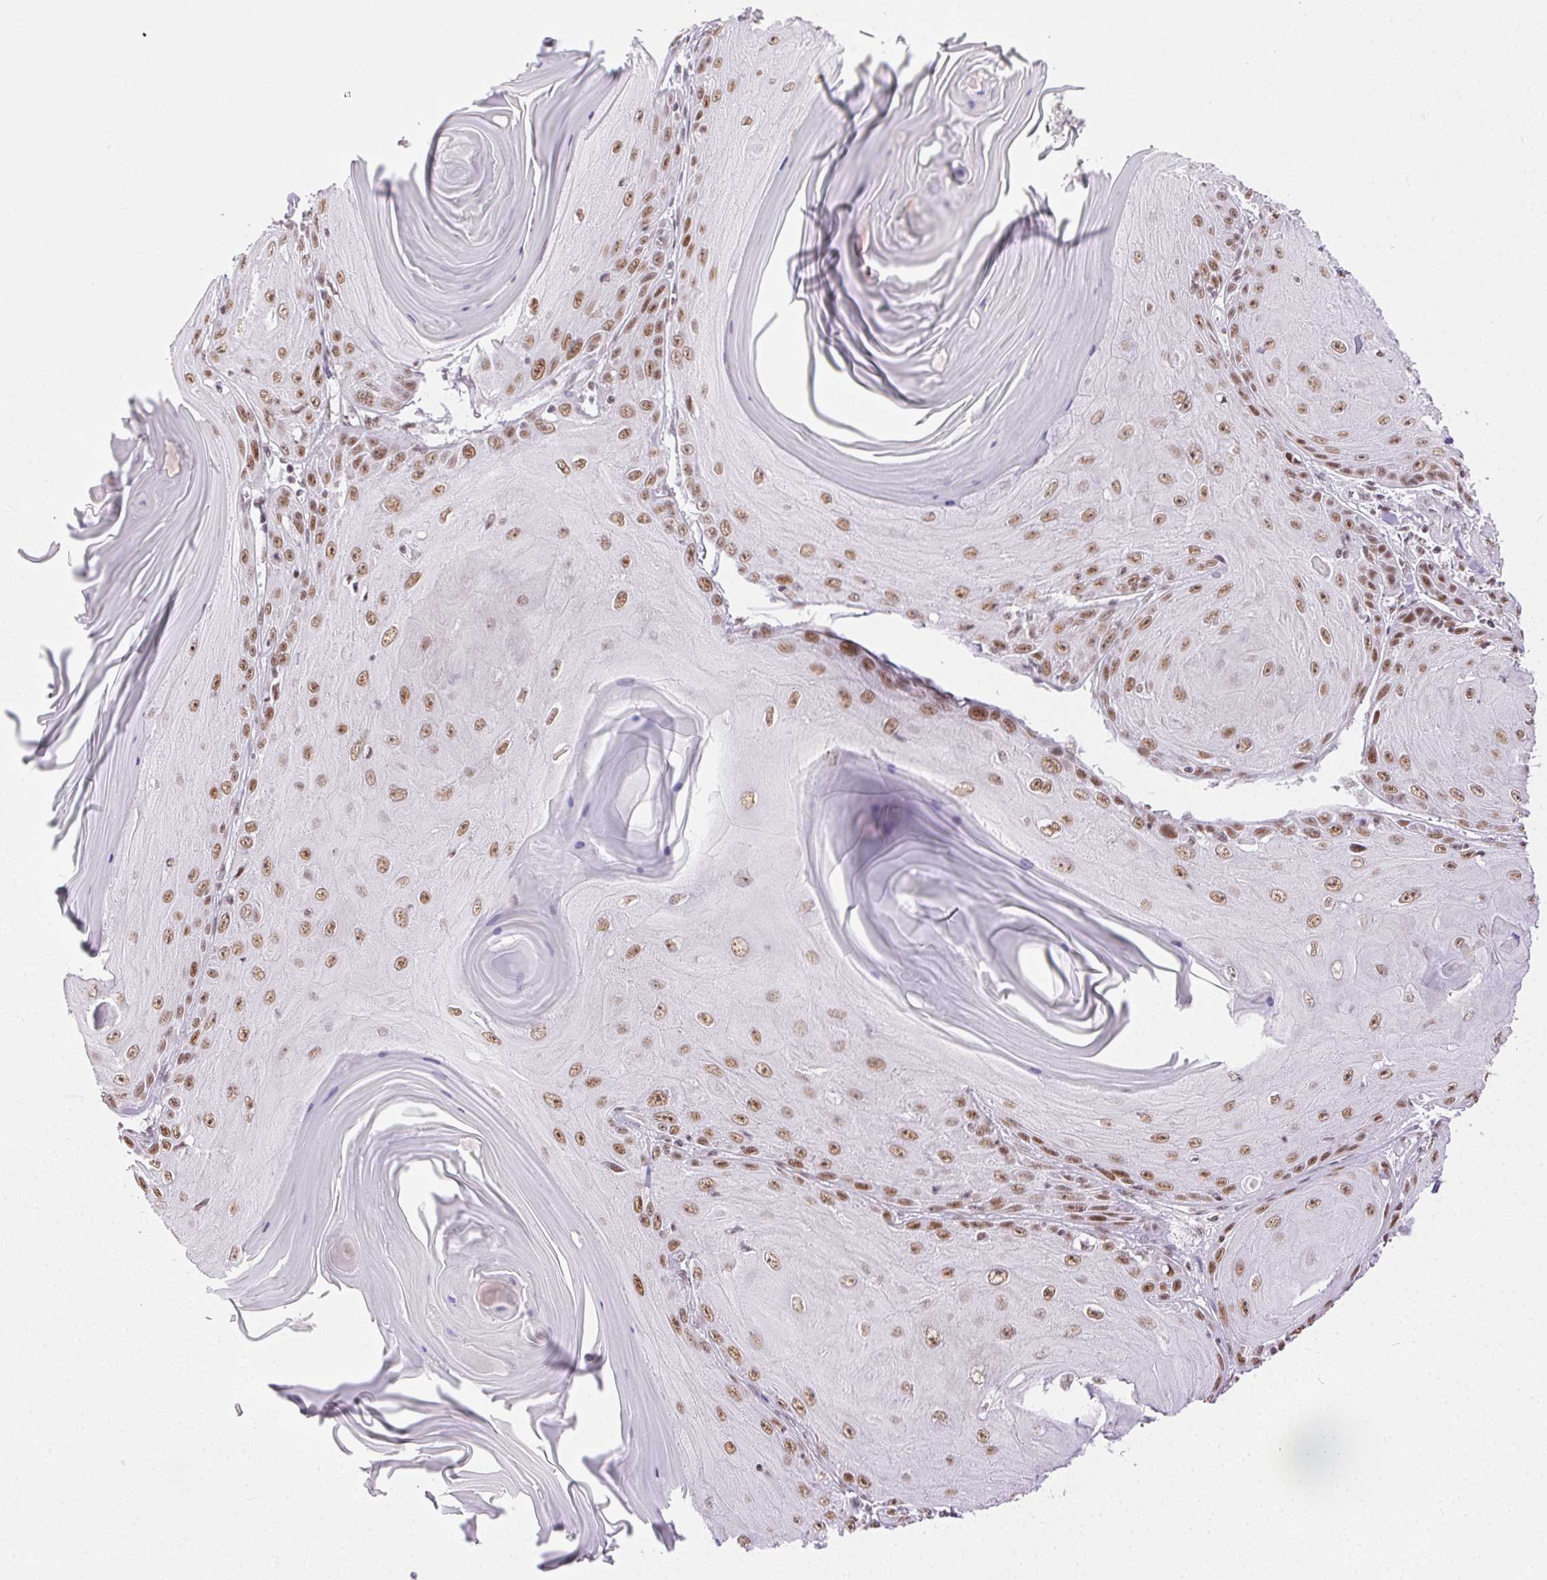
{"staining": {"intensity": "moderate", "quantity": ">75%", "location": "nuclear"}, "tissue": "skin cancer", "cell_type": "Tumor cells", "image_type": "cancer", "snomed": [{"axis": "morphology", "description": "Squamous cell carcinoma, NOS"}, {"axis": "topography", "description": "Skin"}, {"axis": "topography", "description": "Vulva"}], "caption": "High-power microscopy captured an IHC image of squamous cell carcinoma (skin), revealing moderate nuclear expression in approximately >75% of tumor cells.", "gene": "TRA2B", "patient": {"sex": "female", "age": 85}}